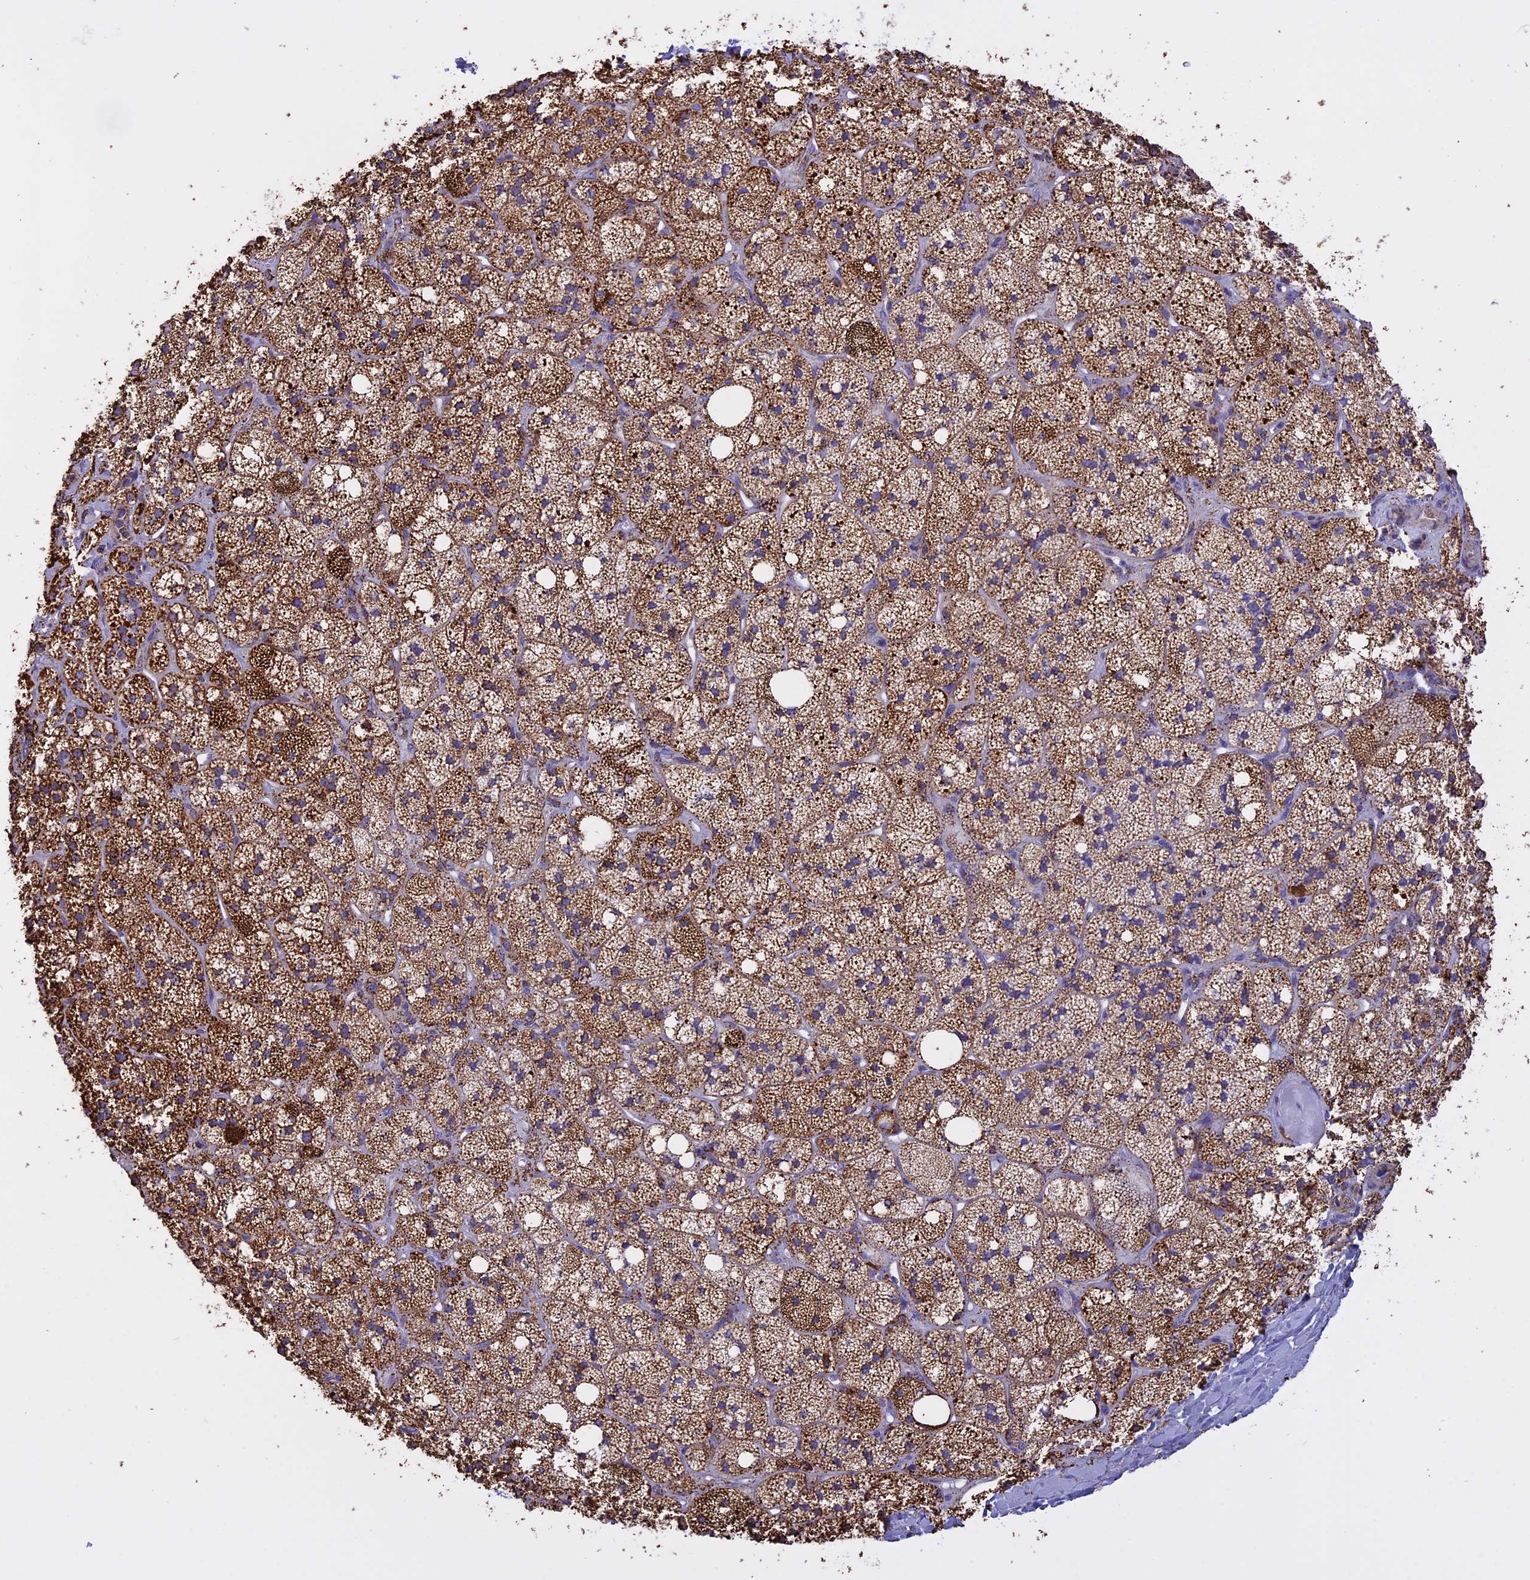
{"staining": {"intensity": "strong", "quantity": ">75%", "location": "cytoplasmic/membranous"}, "tissue": "adrenal gland", "cell_type": "Glandular cells", "image_type": "normal", "snomed": [{"axis": "morphology", "description": "Normal tissue, NOS"}, {"axis": "topography", "description": "Adrenal gland"}], "caption": "IHC (DAB) staining of unremarkable adrenal gland reveals strong cytoplasmic/membranous protein positivity in about >75% of glandular cells.", "gene": "KCNG1", "patient": {"sex": "male", "age": 61}}